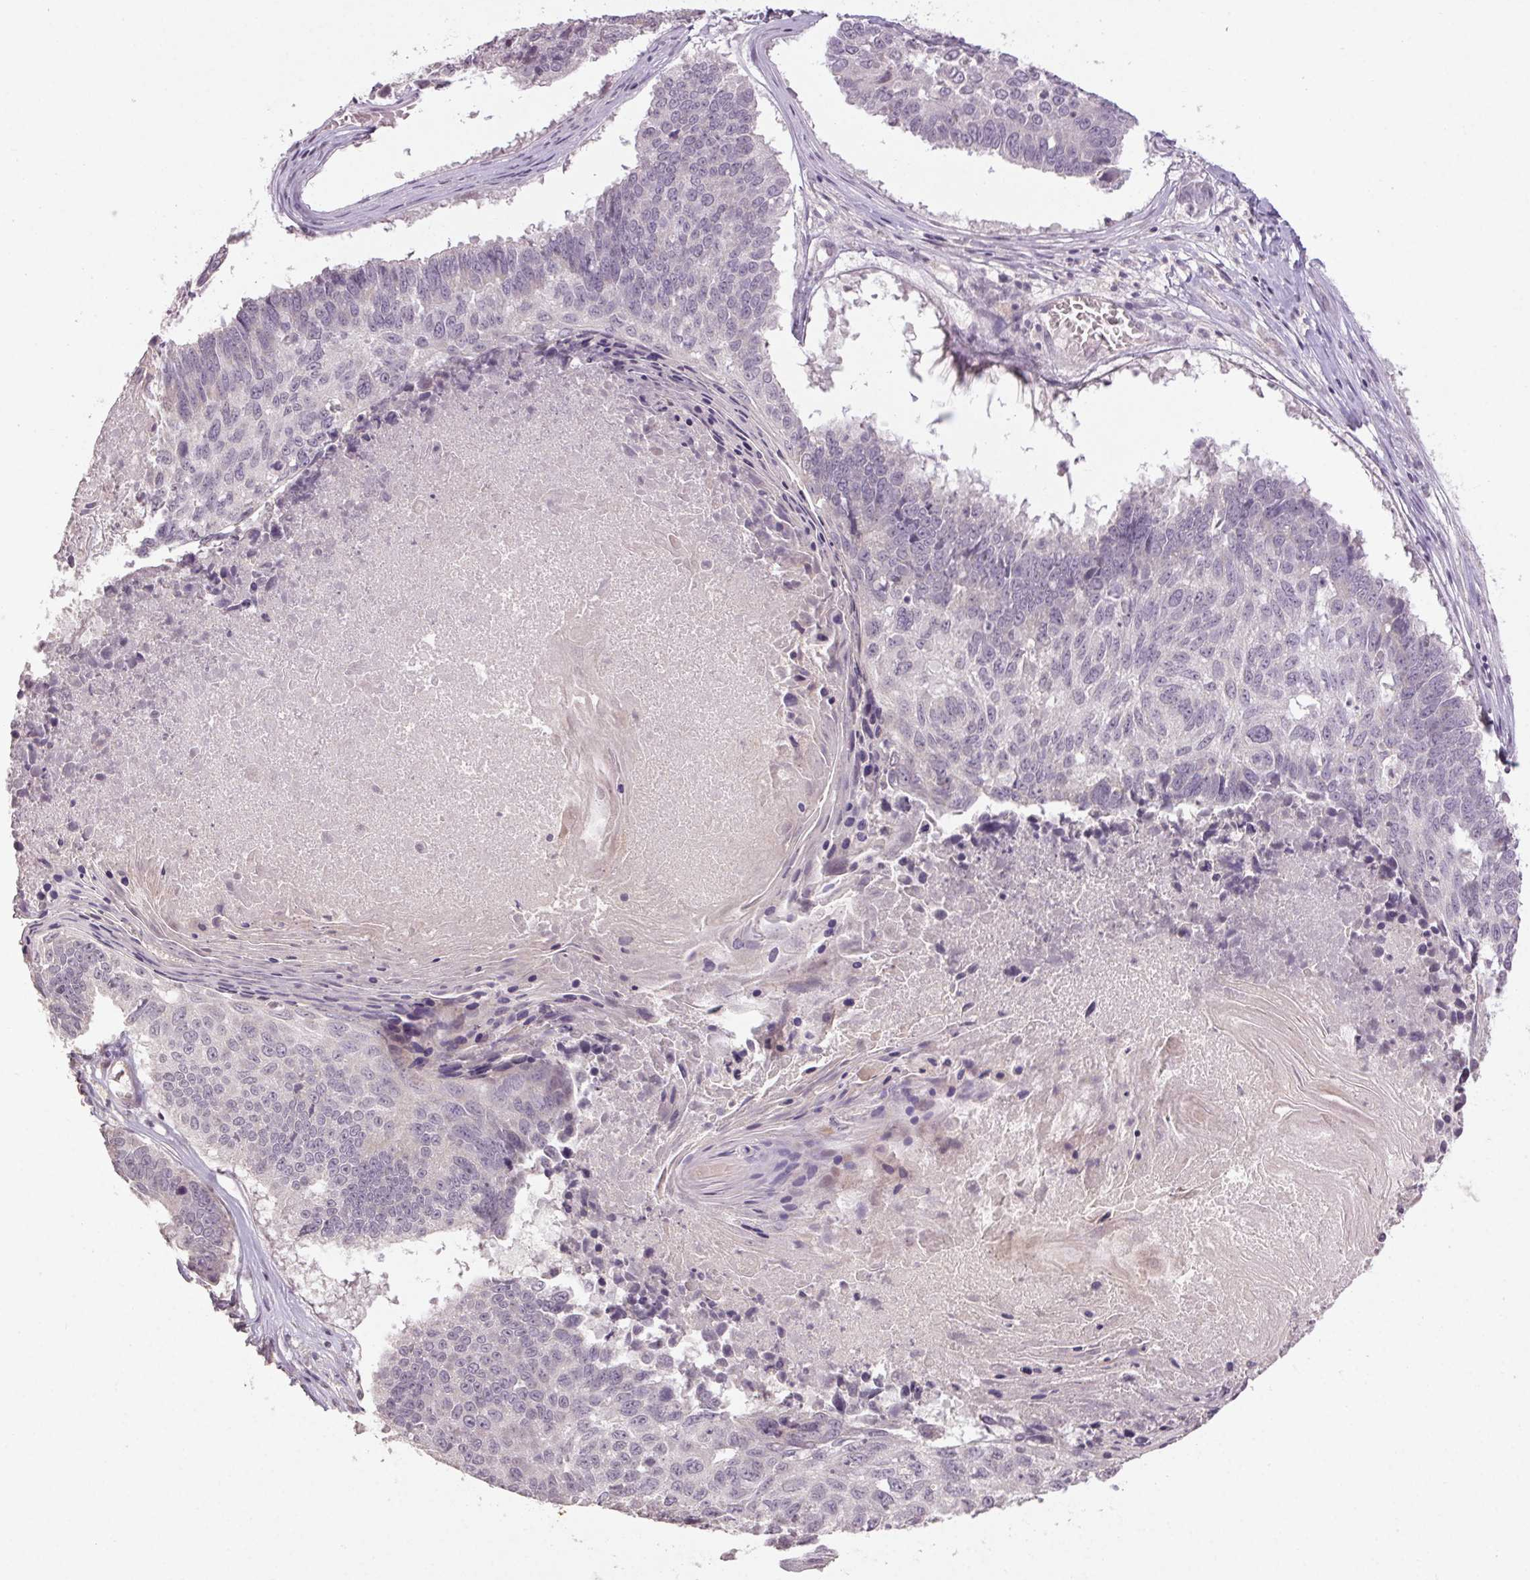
{"staining": {"intensity": "negative", "quantity": "none", "location": "none"}, "tissue": "lung cancer", "cell_type": "Tumor cells", "image_type": "cancer", "snomed": [{"axis": "morphology", "description": "Squamous cell carcinoma, NOS"}, {"axis": "topography", "description": "Lung"}], "caption": "The immunohistochemistry (IHC) image has no significant staining in tumor cells of lung cancer (squamous cell carcinoma) tissue.", "gene": "KLRC3", "patient": {"sex": "male", "age": 73}}